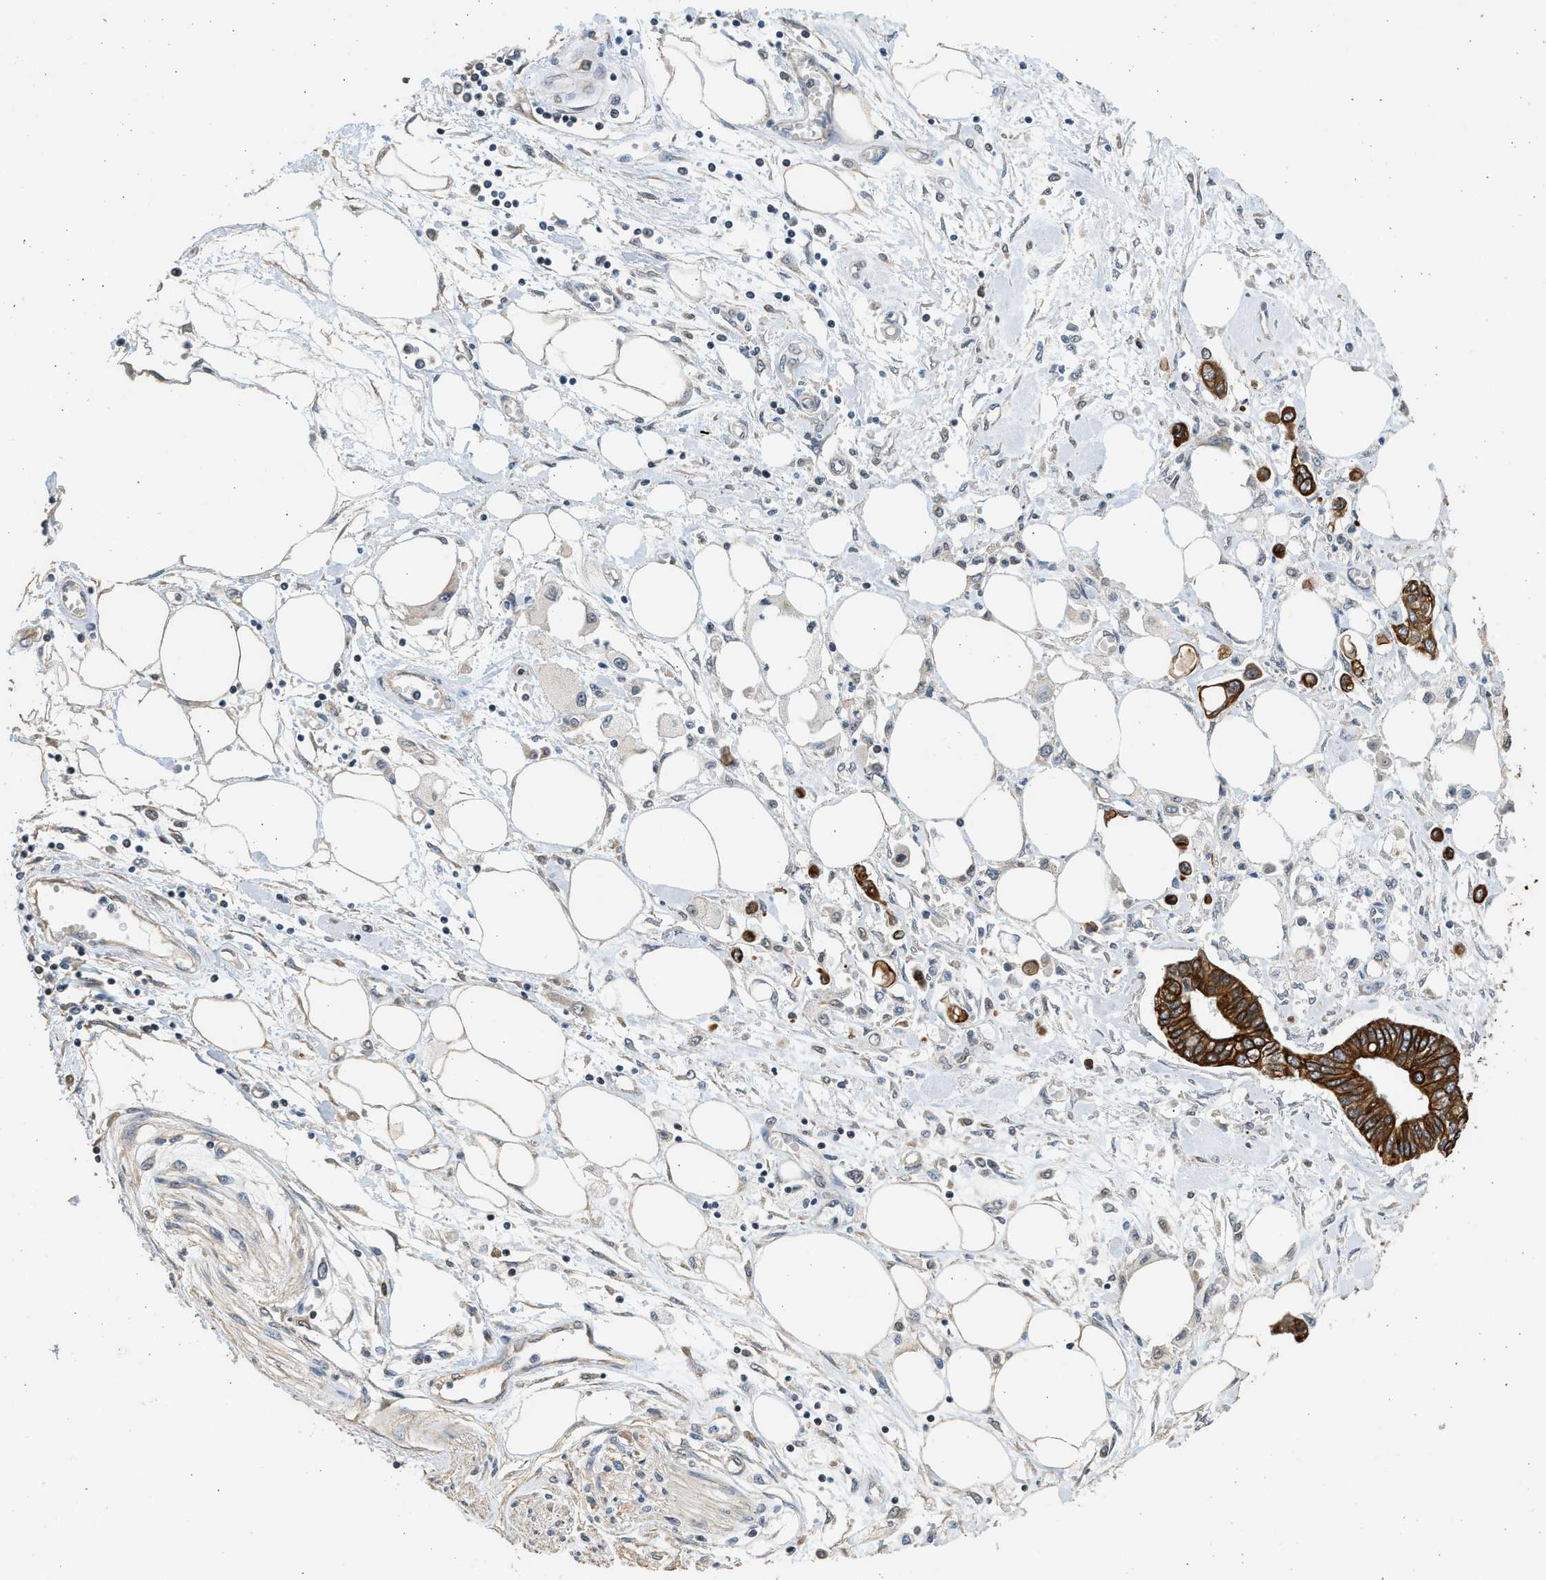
{"staining": {"intensity": "strong", "quantity": ">75%", "location": "cytoplasmic/membranous"}, "tissue": "pancreatic cancer", "cell_type": "Tumor cells", "image_type": "cancer", "snomed": [{"axis": "morphology", "description": "Adenocarcinoma, NOS"}, {"axis": "topography", "description": "Pancreas"}], "caption": "There is high levels of strong cytoplasmic/membranous positivity in tumor cells of pancreatic adenocarcinoma, as demonstrated by immunohistochemical staining (brown color).", "gene": "PCLO", "patient": {"sex": "female", "age": 77}}